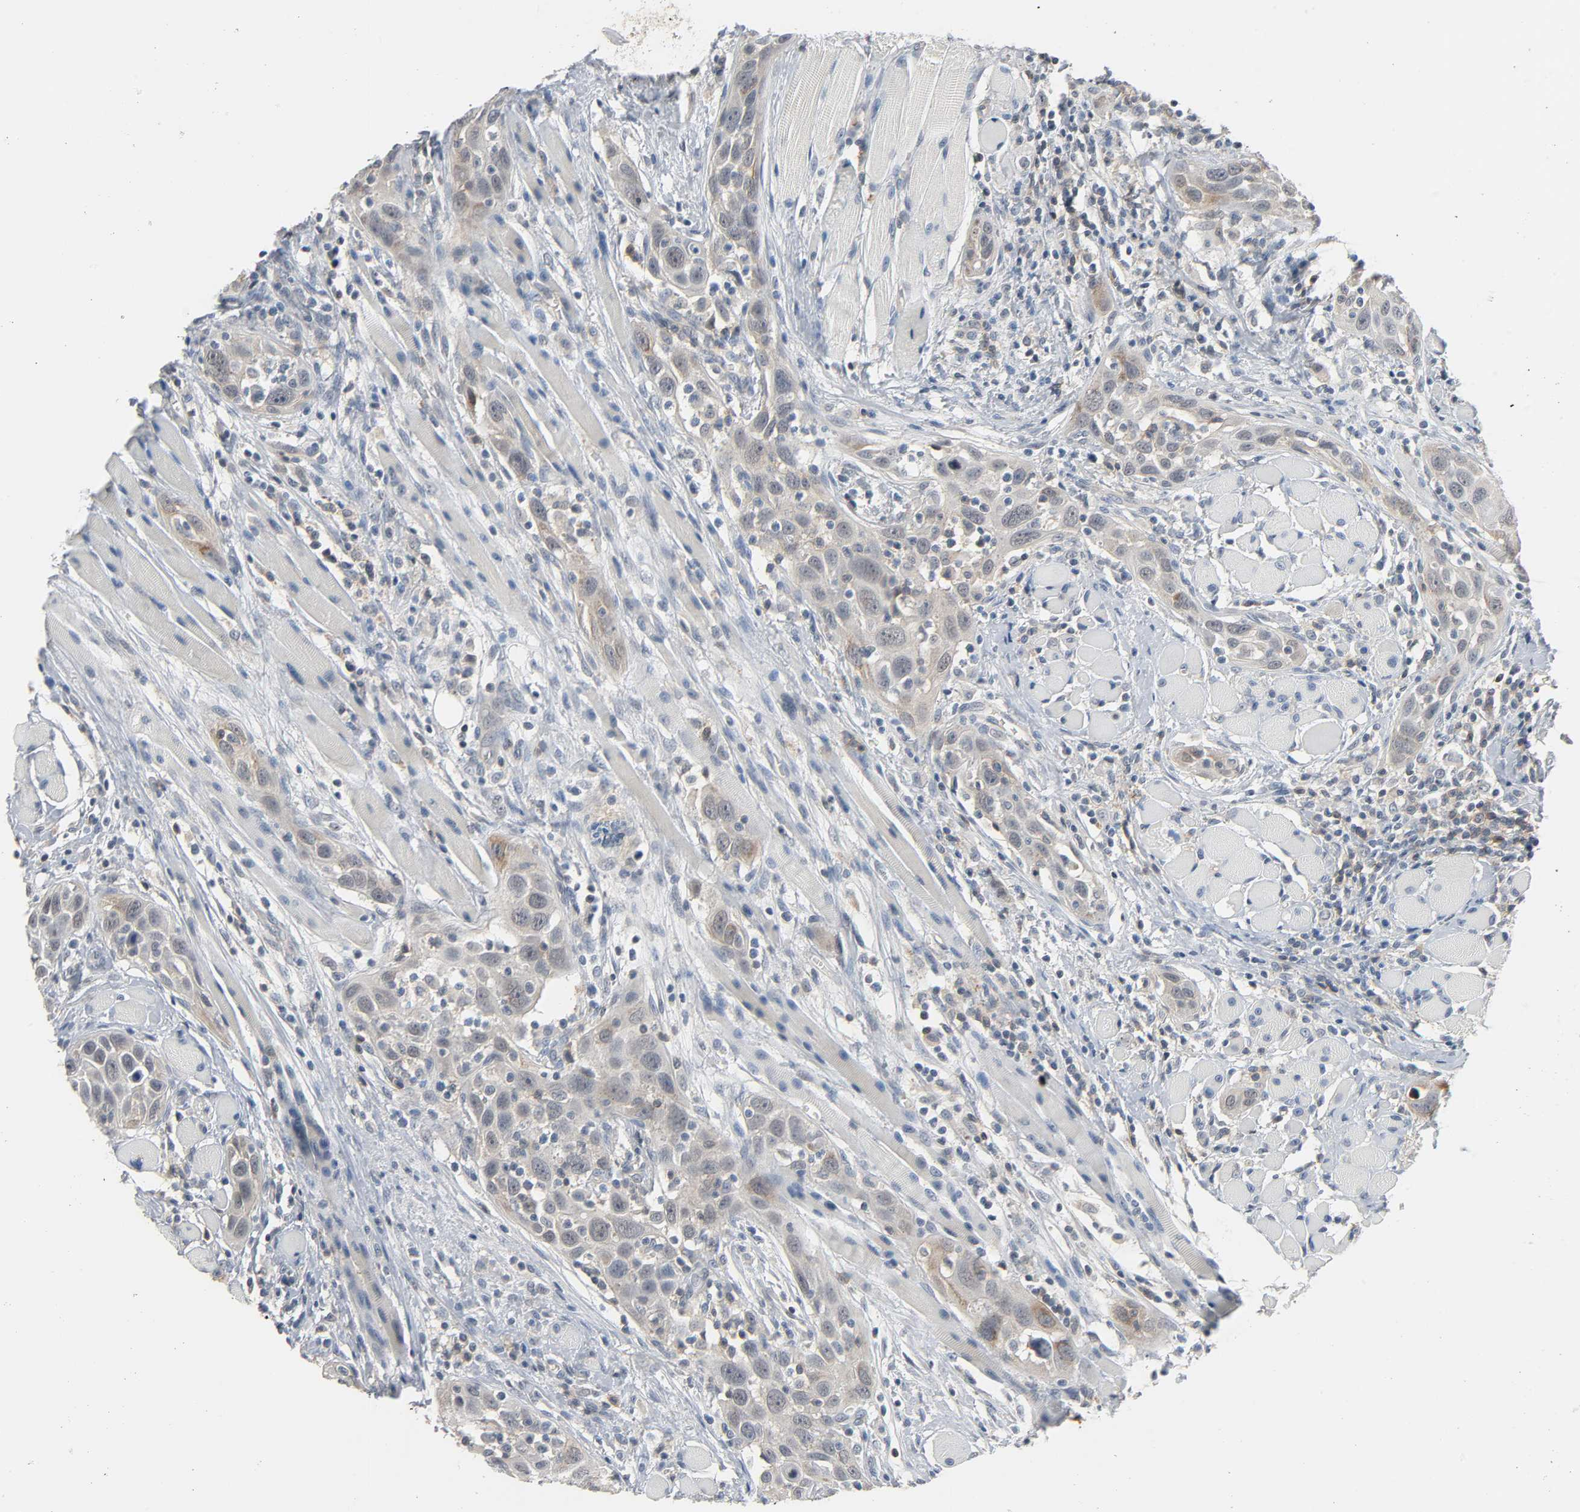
{"staining": {"intensity": "weak", "quantity": "<25%", "location": "cytoplasmic/membranous"}, "tissue": "head and neck cancer", "cell_type": "Tumor cells", "image_type": "cancer", "snomed": [{"axis": "morphology", "description": "Squamous cell carcinoma, NOS"}, {"axis": "topography", "description": "Oral tissue"}, {"axis": "topography", "description": "Head-Neck"}], "caption": "High magnification brightfield microscopy of head and neck cancer stained with DAB (brown) and counterstained with hematoxylin (blue): tumor cells show no significant expression.", "gene": "CD4", "patient": {"sex": "female", "age": 50}}